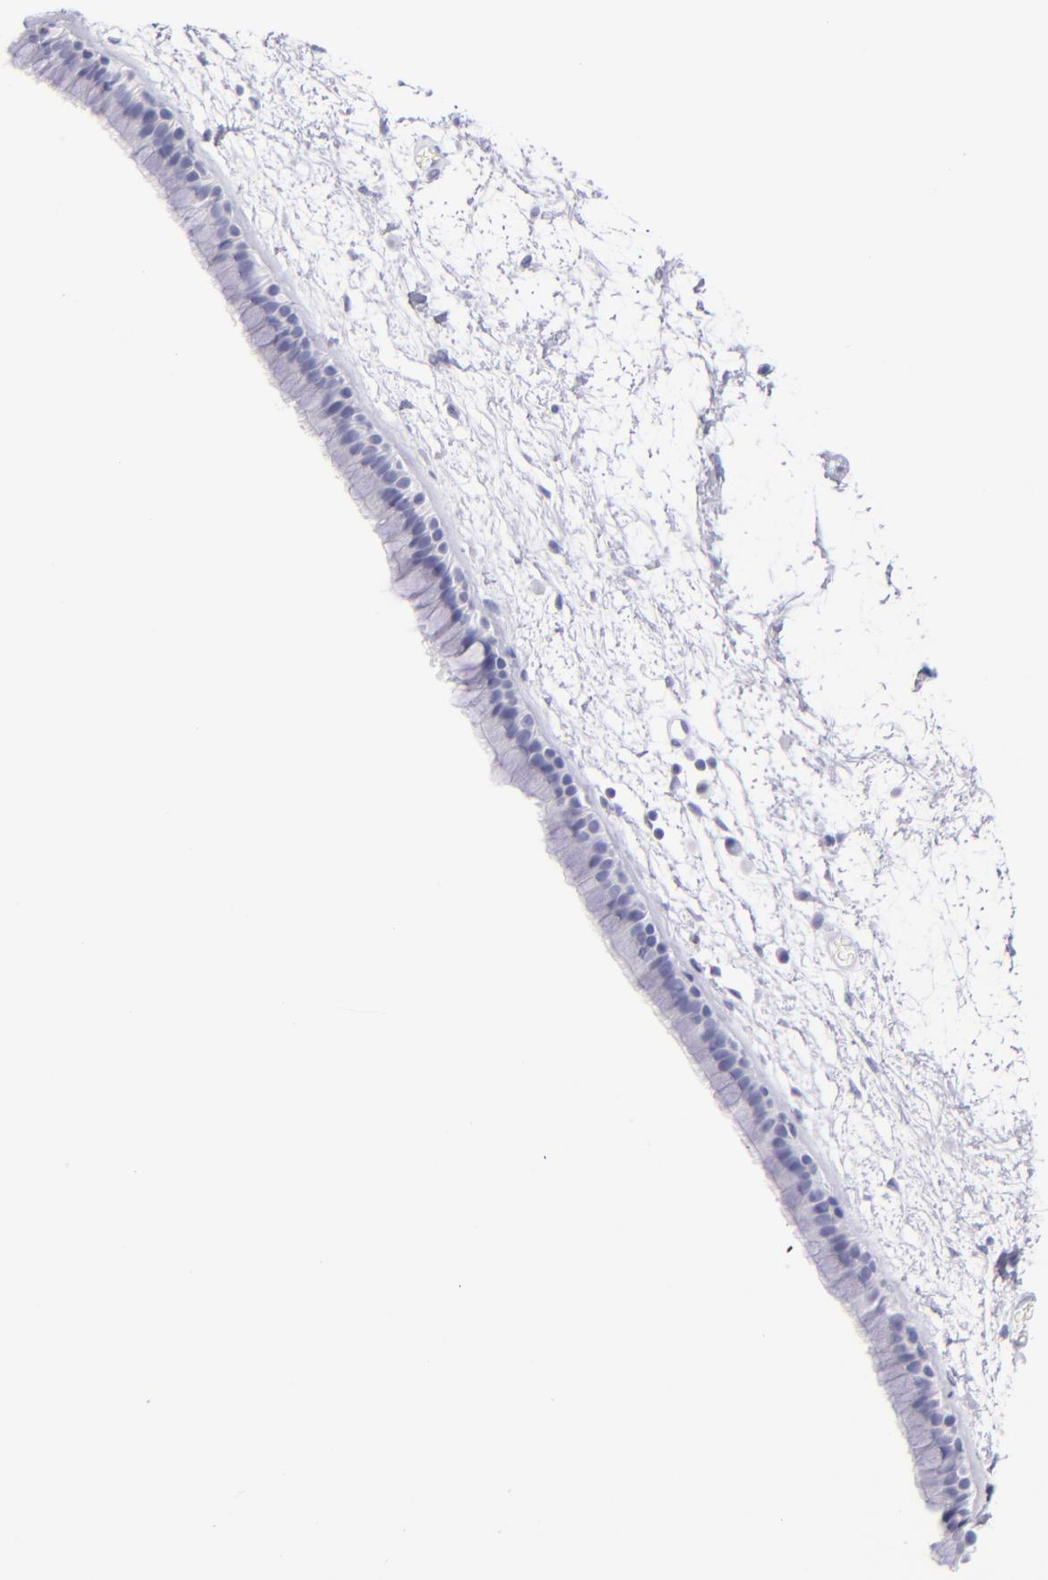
{"staining": {"intensity": "negative", "quantity": "none", "location": "none"}, "tissue": "nasopharynx", "cell_type": "Respiratory epithelial cells", "image_type": "normal", "snomed": [{"axis": "morphology", "description": "Normal tissue, NOS"}, {"axis": "morphology", "description": "Inflammation, NOS"}, {"axis": "topography", "description": "Nasopharynx"}], "caption": "The photomicrograph displays no significant staining in respiratory epithelial cells of nasopharynx.", "gene": "PRF1", "patient": {"sex": "male", "age": 48}}